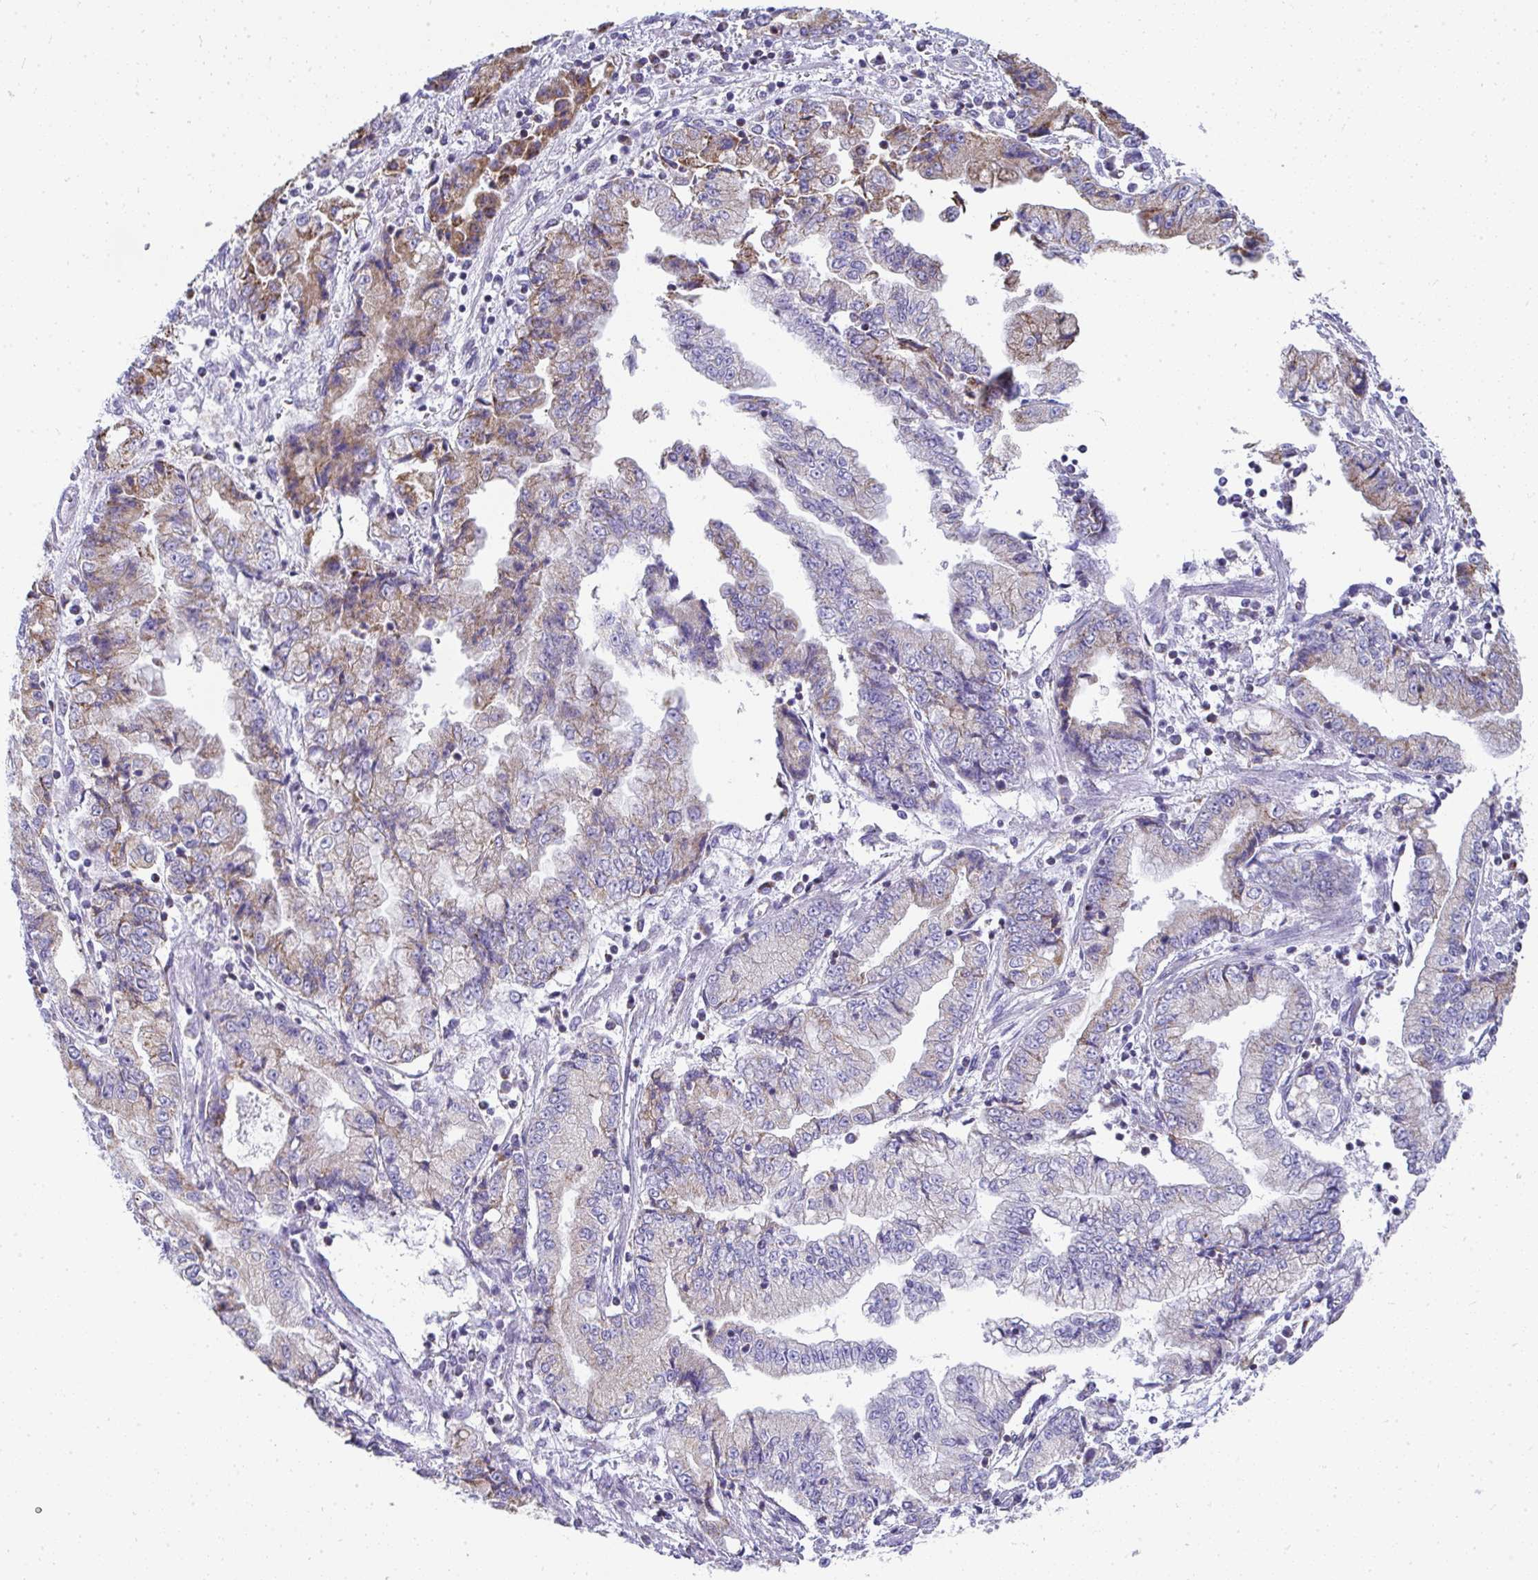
{"staining": {"intensity": "moderate", "quantity": "25%-75%", "location": "cytoplasmic/membranous"}, "tissue": "stomach cancer", "cell_type": "Tumor cells", "image_type": "cancer", "snomed": [{"axis": "morphology", "description": "Adenocarcinoma, NOS"}, {"axis": "topography", "description": "Stomach, upper"}], "caption": "Brown immunohistochemical staining in stomach cancer shows moderate cytoplasmic/membranous positivity in about 25%-75% of tumor cells.", "gene": "SLC6A1", "patient": {"sex": "female", "age": 74}}